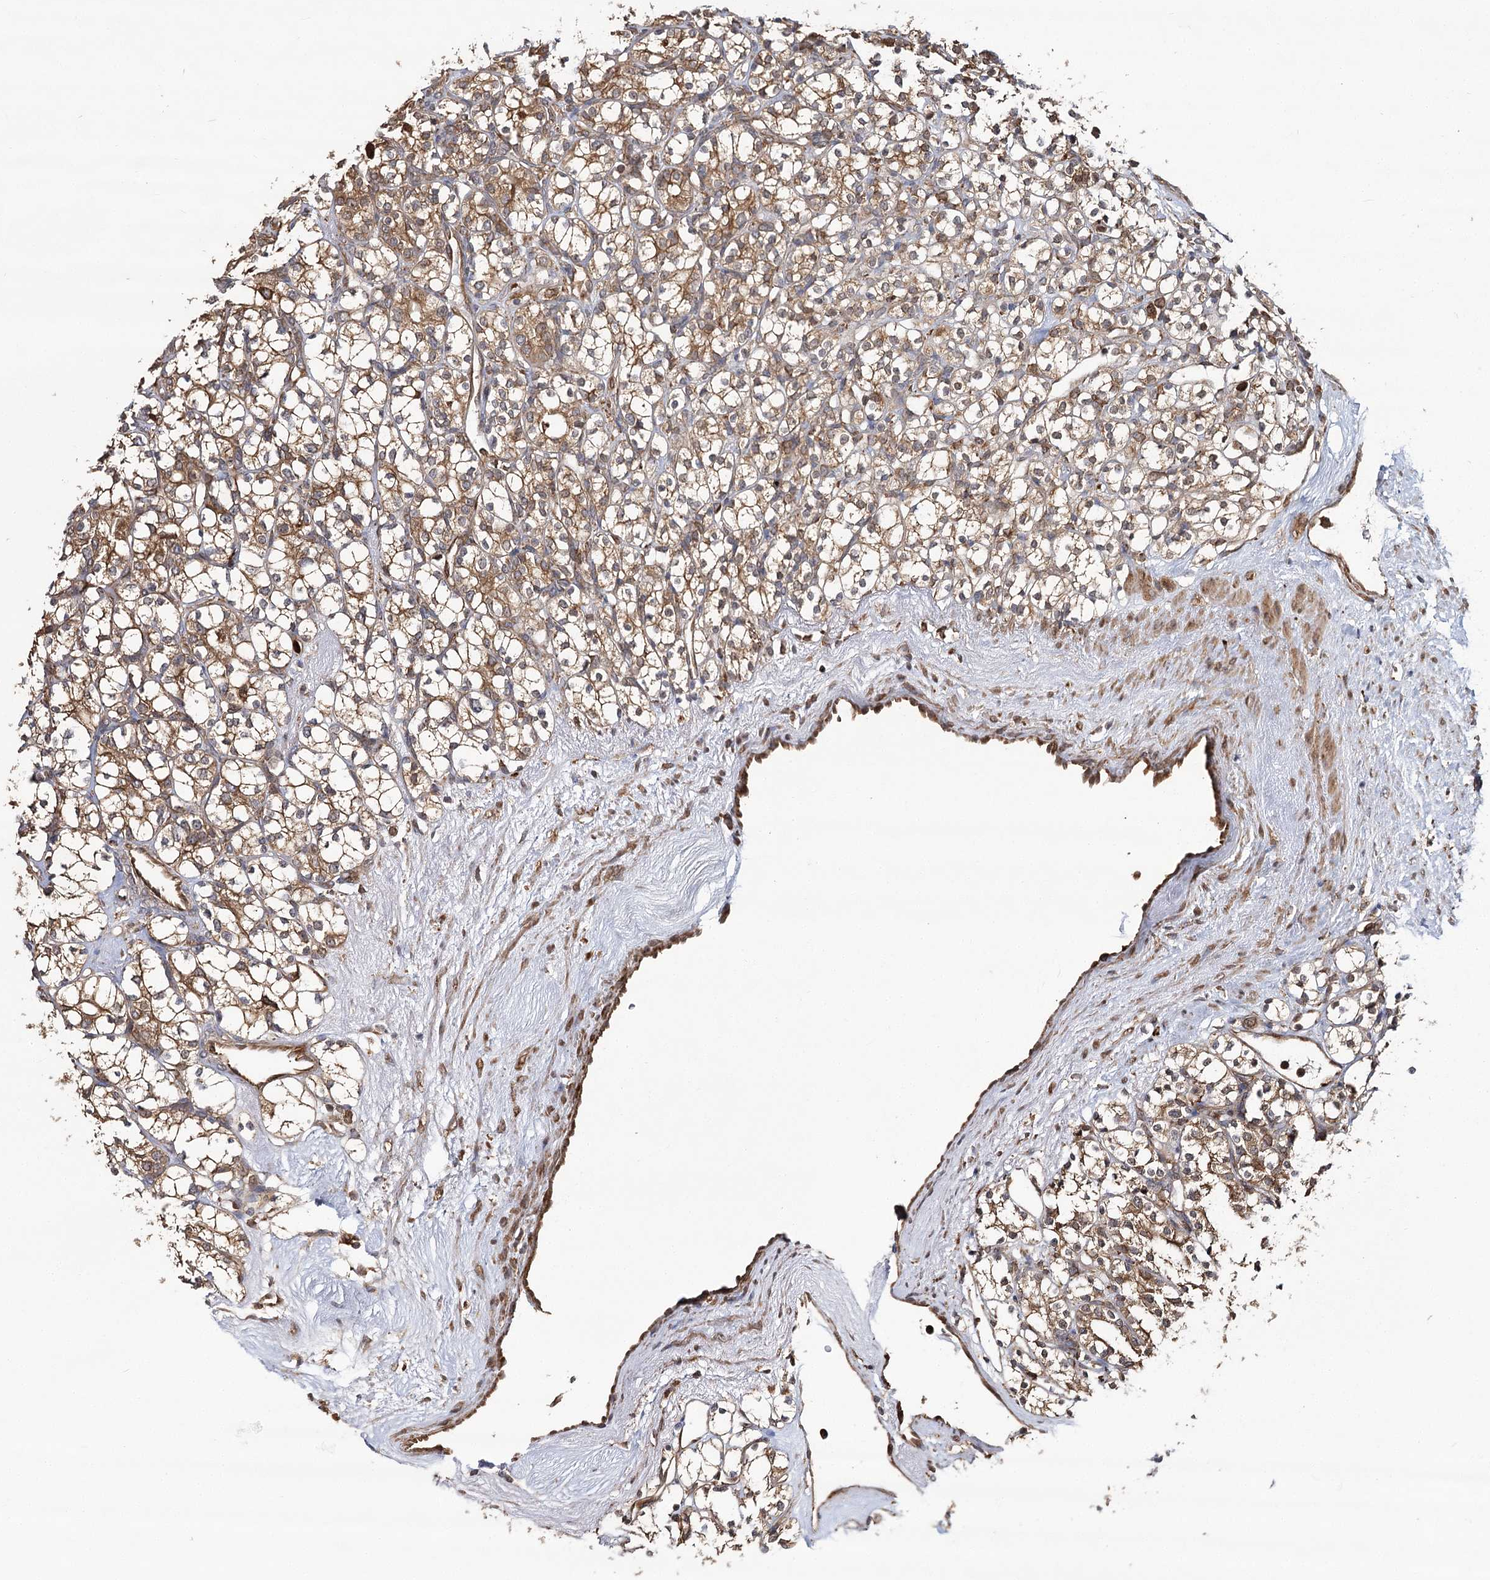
{"staining": {"intensity": "moderate", "quantity": ">75%", "location": "cytoplasmic/membranous"}, "tissue": "renal cancer", "cell_type": "Tumor cells", "image_type": "cancer", "snomed": [{"axis": "morphology", "description": "Adenocarcinoma, NOS"}, {"axis": "topography", "description": "Kidney"}], "caption": "The image demonstrates a brown stain indicating the presence of a protein in the cytoplasmic/membranous of tumor cells in renal adenocarcinoma.", "gene": "DNAJB14", "patient": {"sex": "male", "age": 77}}